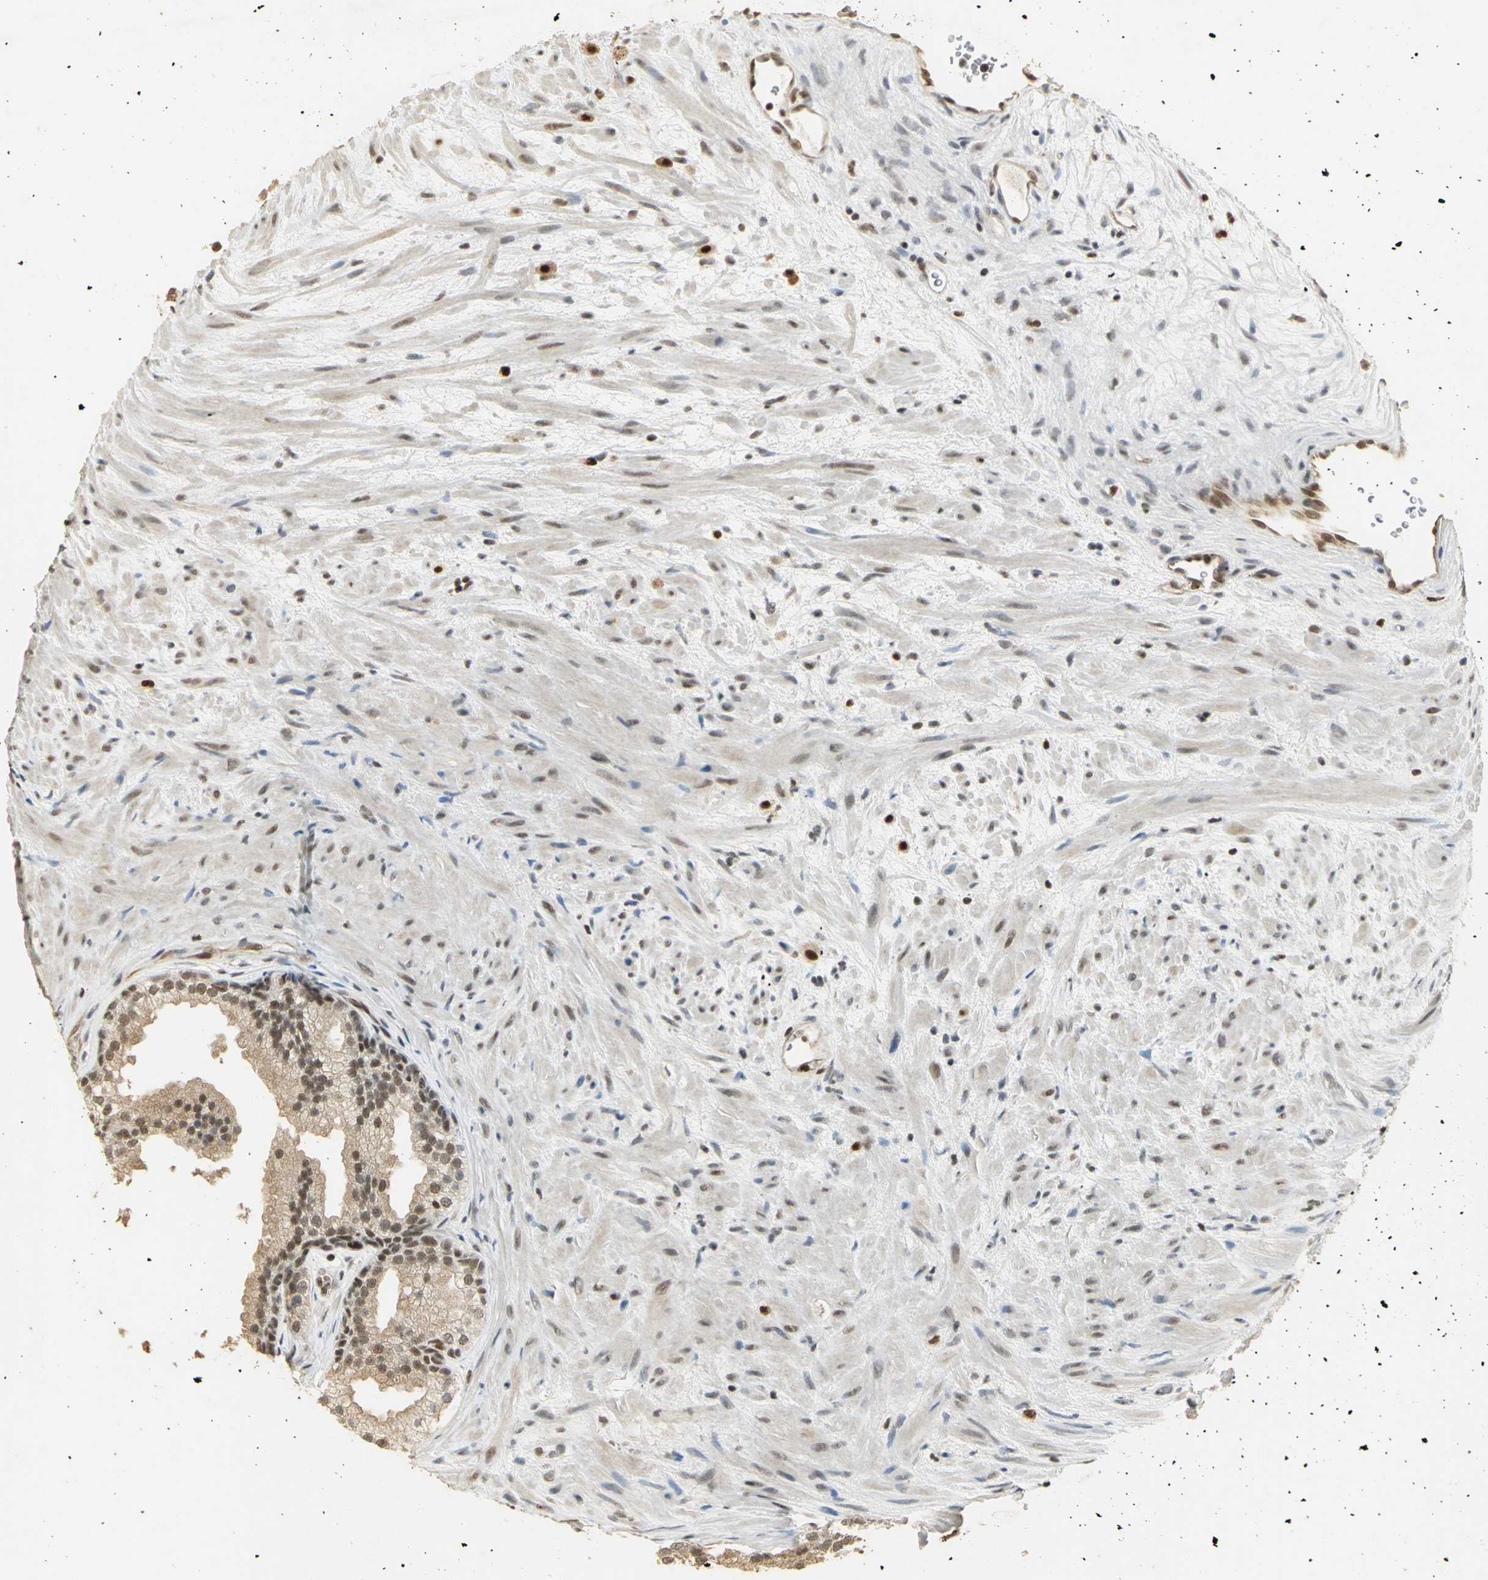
{"staining": {"intensity": "moderate", "quantity": ">75%", "location": "cytoplasmic/membranous,nuclear"}, "tissue": "prostate", "cell_type": "Glandular cells", "image_type": "normal", "snomed": [{"axis": "morphology", "description": "Normal tissue, NOS"}, {"axis": "topography", "description": "Prostate"}], "caption": "Normal prostate was stained to show a protein in brown. There is medium levels of moderate cytoplasmic/membranous,nuclear positivity in about >75% of glandular cells. The staining was performed using DAB to visualize the protein expression in brown, while the nuclei were stained in blue with hematoxylin (Magnification: 20x).", "gene": "ELF1", "patient": {"sex": "male", "age": 76}}